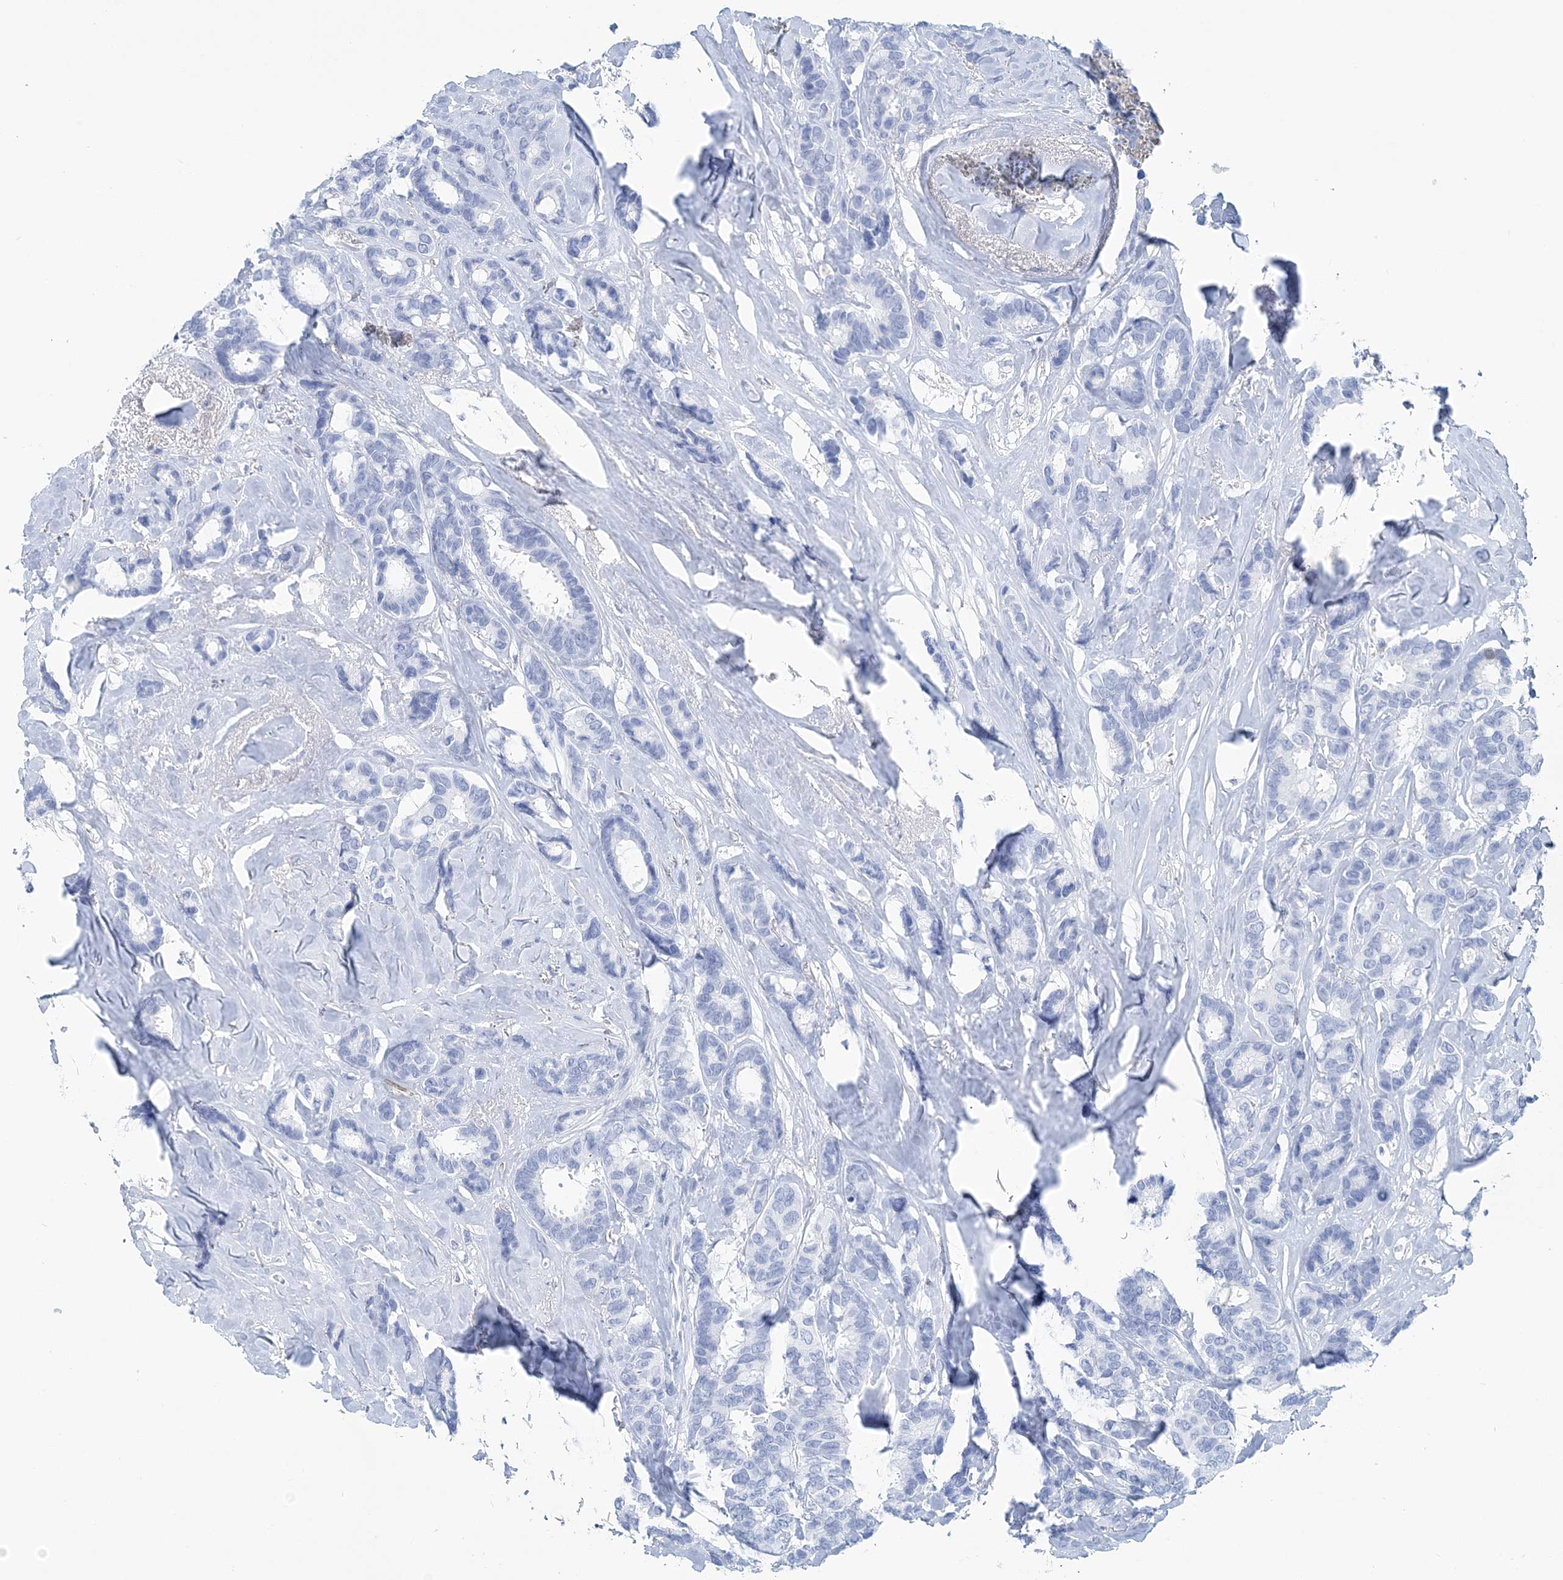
{"staining": {"intensity": "negative", "quantity": "none", "location": "none"}, "tissue": "breast cancer", "cell_type": "Tumor cells", "image_type": "cancer", "snomed": [{"axis": "morphology", "description": "Duct carcinoma"}, {"axis": "topography", "description": "Breast"}], "caption": "High magnification brightfield microscopy of intraductal carcinoma (breast) stained with DAB (brown) and counterstained with hematoxylin (blue): tumor cells show no significant positivity. (Immunohistochemistry (ihc), brightfield microscopy, high magnification).", "gene": "NKX6-1", "patient": {"sex": "female", "age": 87}}